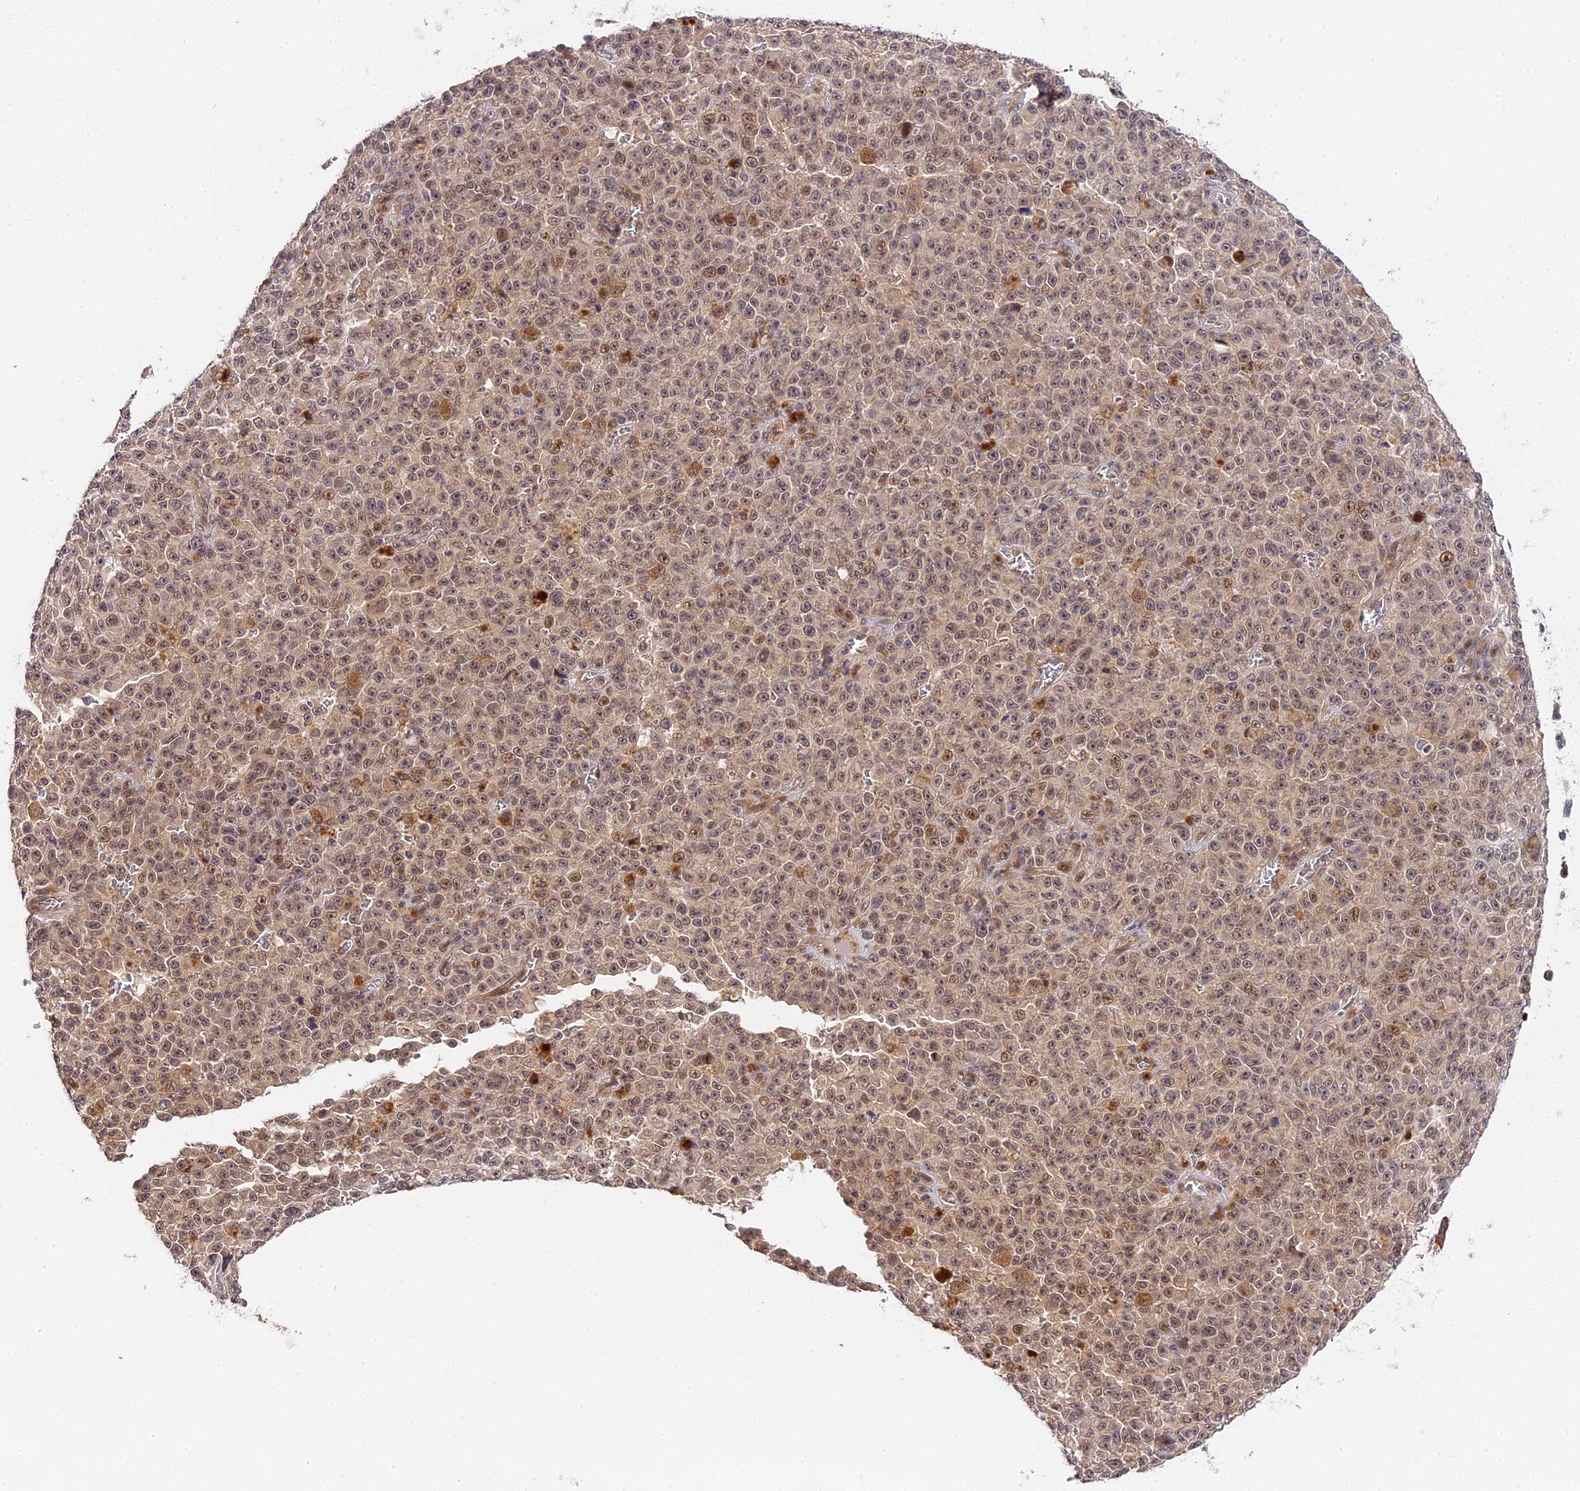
{"staining": {"intensity": "weak", "quantity": "25%-75%", "location": "nuclear"}, "tissue": "melanoma", "cell_type": "Tumor cells", "image_type": "cancer", "snomed": [{"axis": "morphology", "description": "Malignant melanoma, NOS"}, {"axis": "topography", "description": "Skin"}], "caption": "Weak nuclear positivity is appreciated in about 25%-75% of tumor cells in melanoma.", "gene": "IMPACT", "patient": {"sex": "female", "age": 82}}